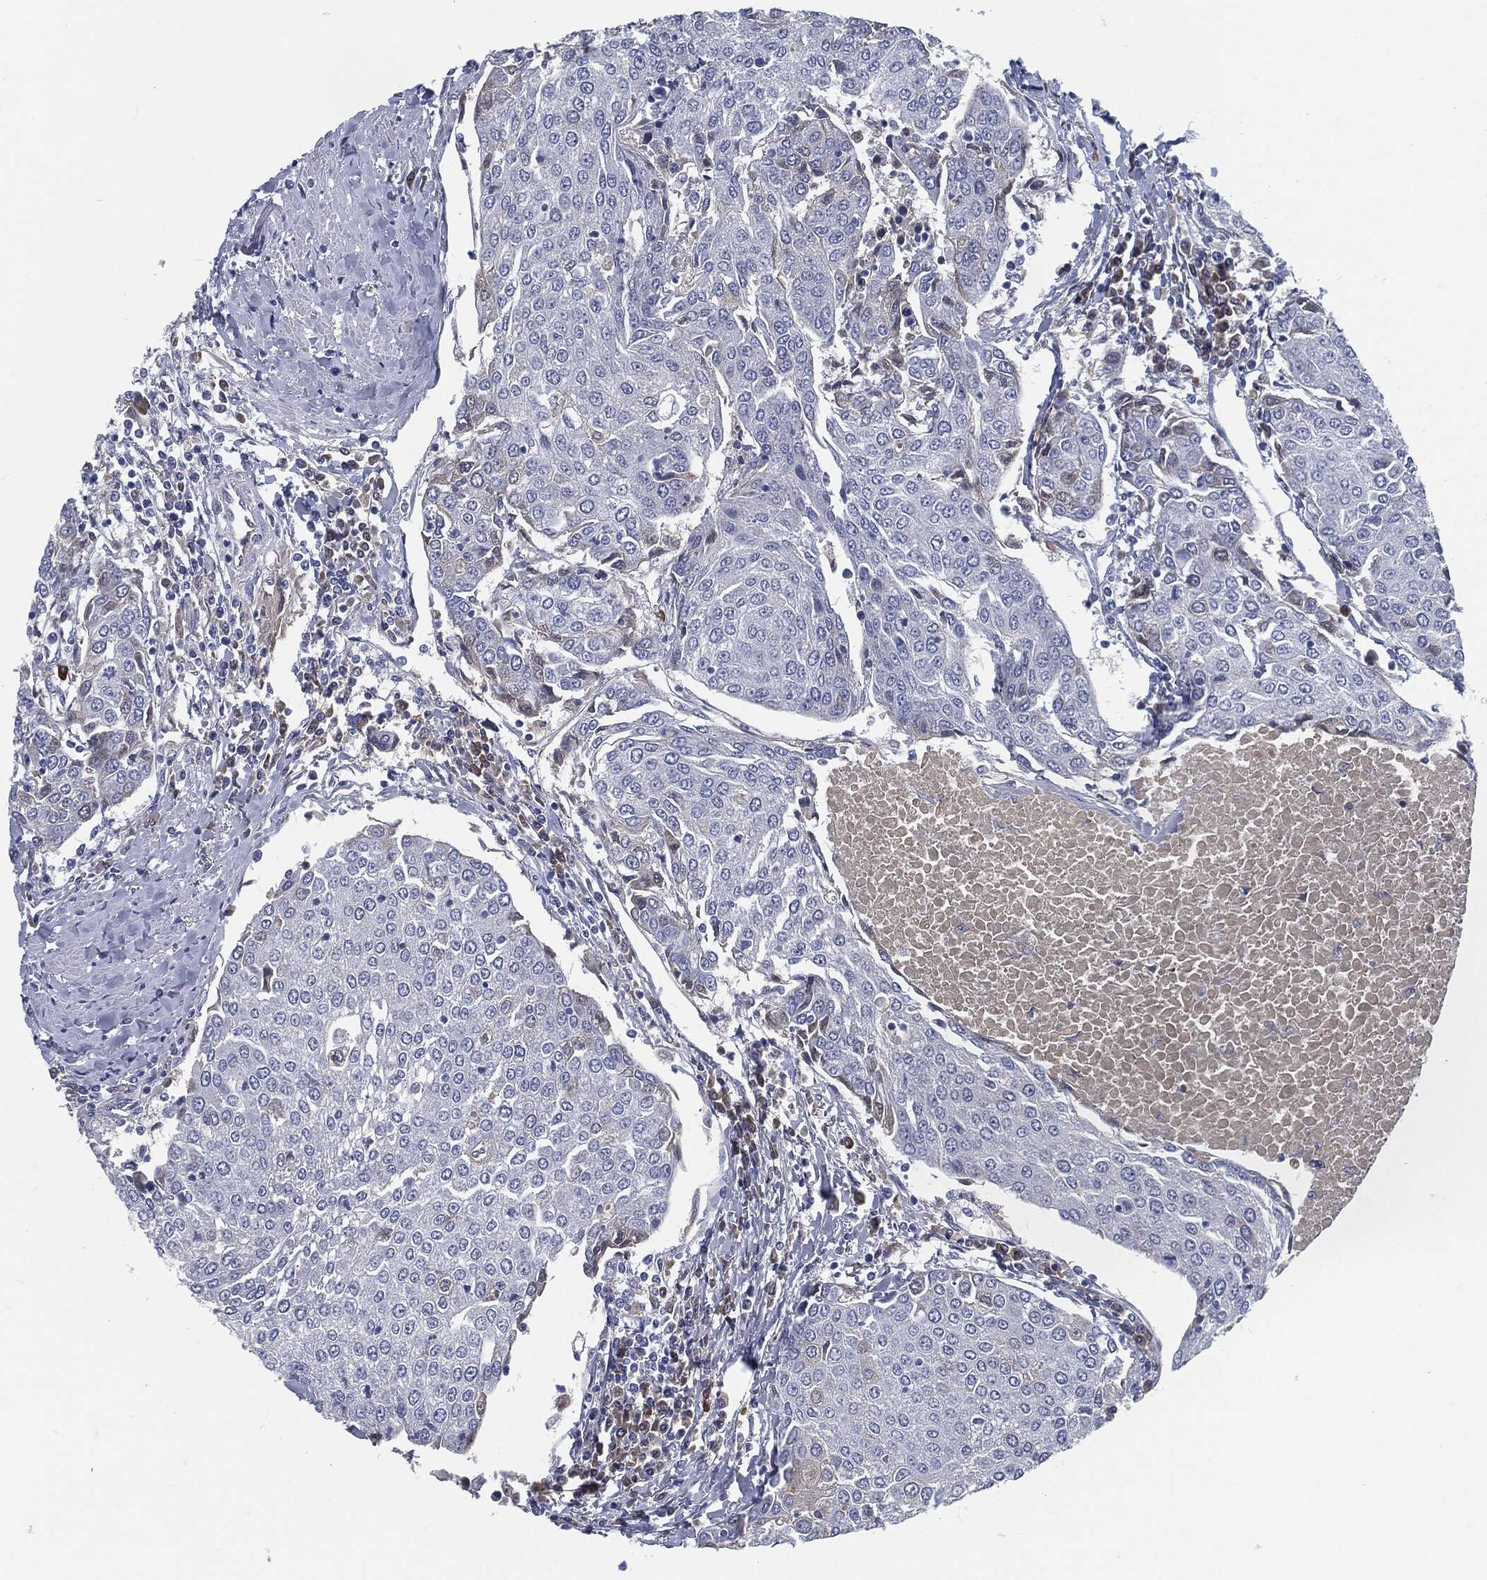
{"staining": {"intensity": "negative", "quantity": "none", "location": "none"}, "tissue": "urothelial cancer", "cell_type": "Tumor cells", "image_type": "cancer", "snomed": [{"axis": "morphology", "description": "Urothelial carcinoma, High grade"}, {"axis": "topography", "description": "Urinary bladder"}], "caption": "Protein analysis of high-grade urothelial carcinoma displays no significant staining in tumor cells.", "gene": "MST1", "patient": {"sex": "female", "age": 85}}